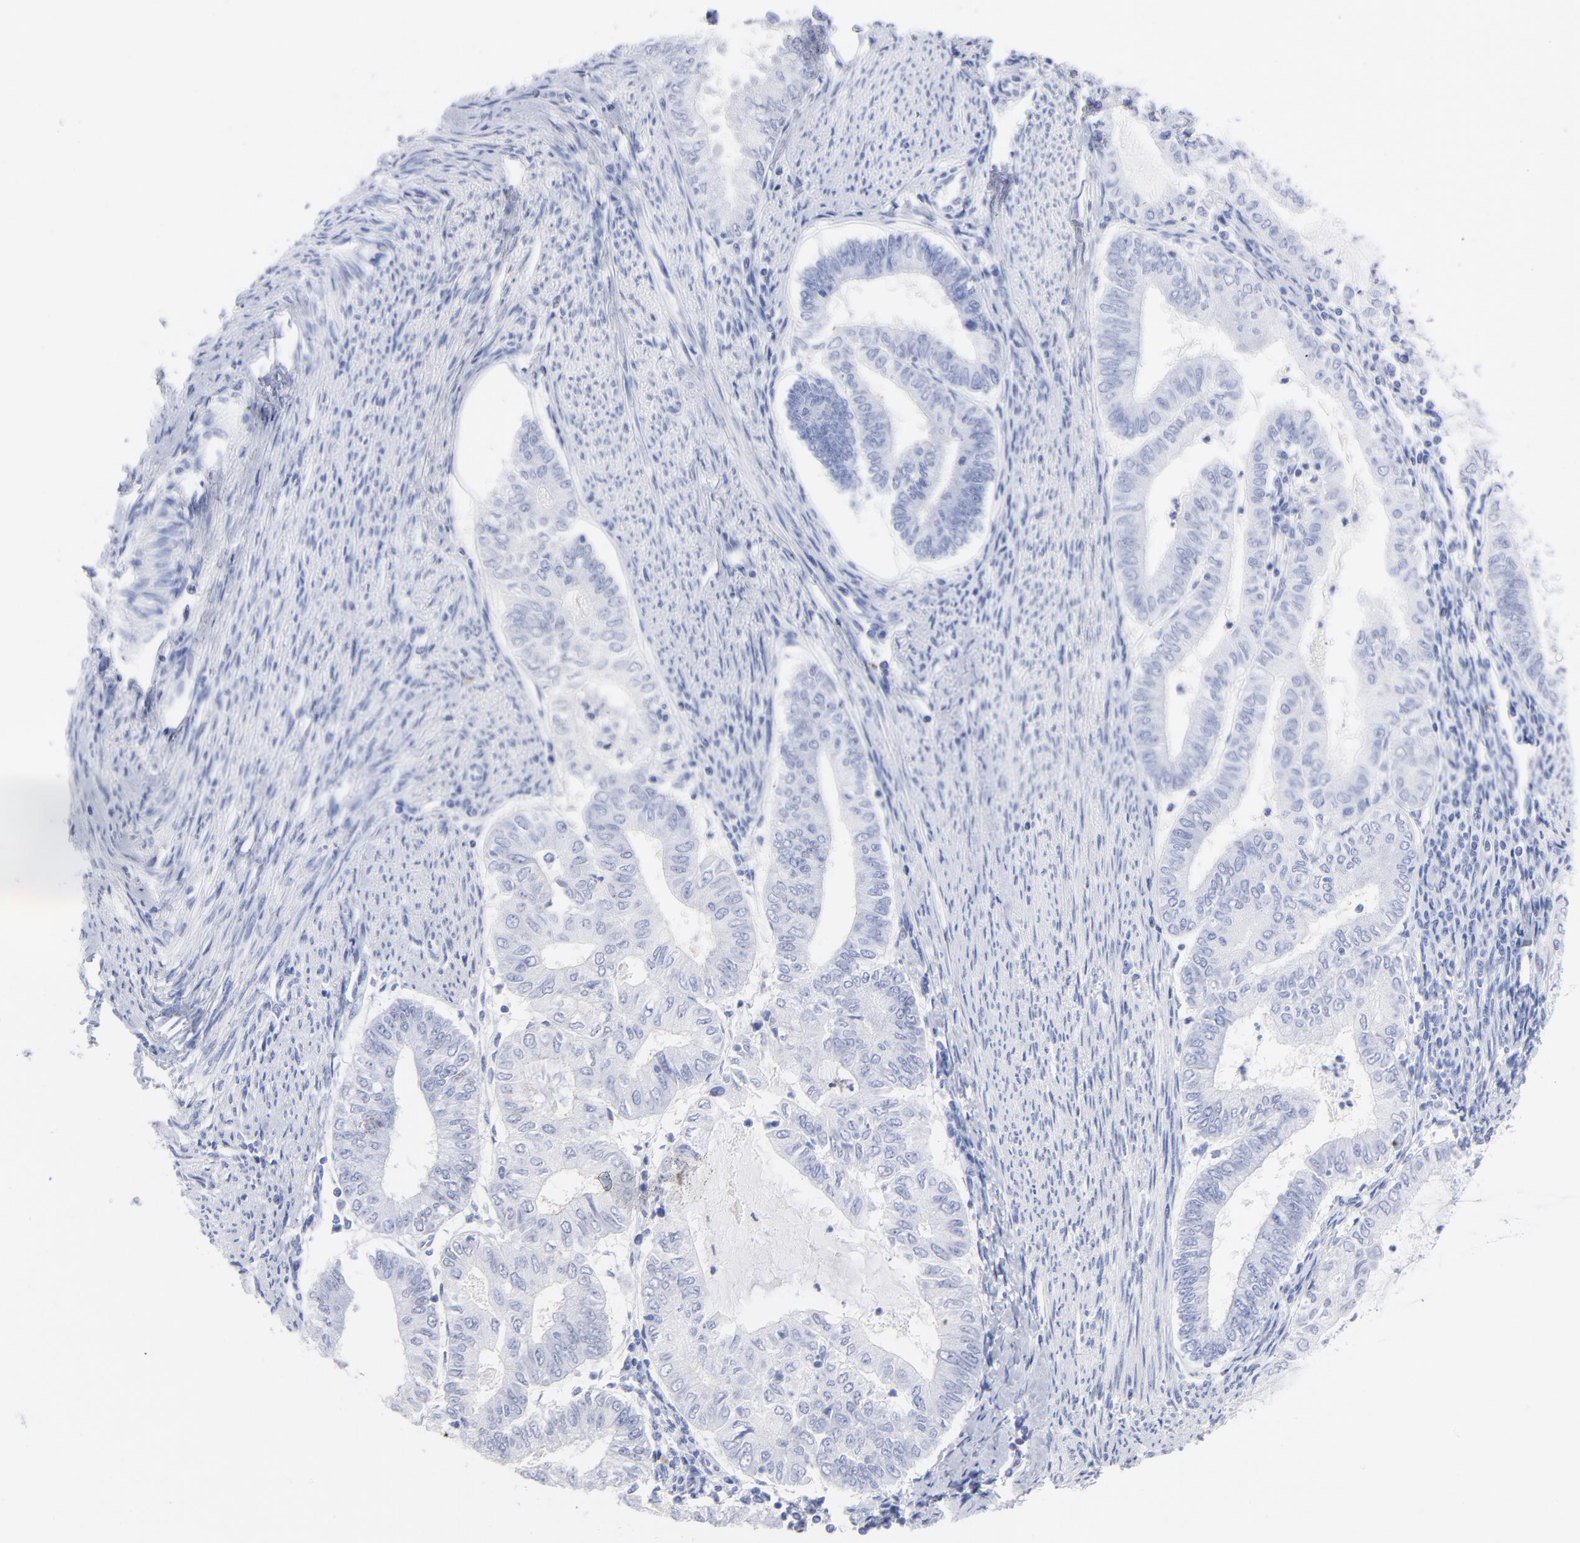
{"staining": {"intensity": "negative", "quantity": "none", "location": "none"}, "tissue": "endometrial cancer", "cell_type": "Tumor cells", "image_type": "cancer", "snomed": [{"axis": "morphology", "description": "Adenocarcinoma, NOS"}, {"axis": "topography", "description": "Endometrium"}], "caption": "Immunohistochemistry (IHC) image of endometrial cancer stained for a protein (brown), which shows no positivity in tumor cells.", "gene": "ACY1", "patient": {"sex": "female", "age": 66}}